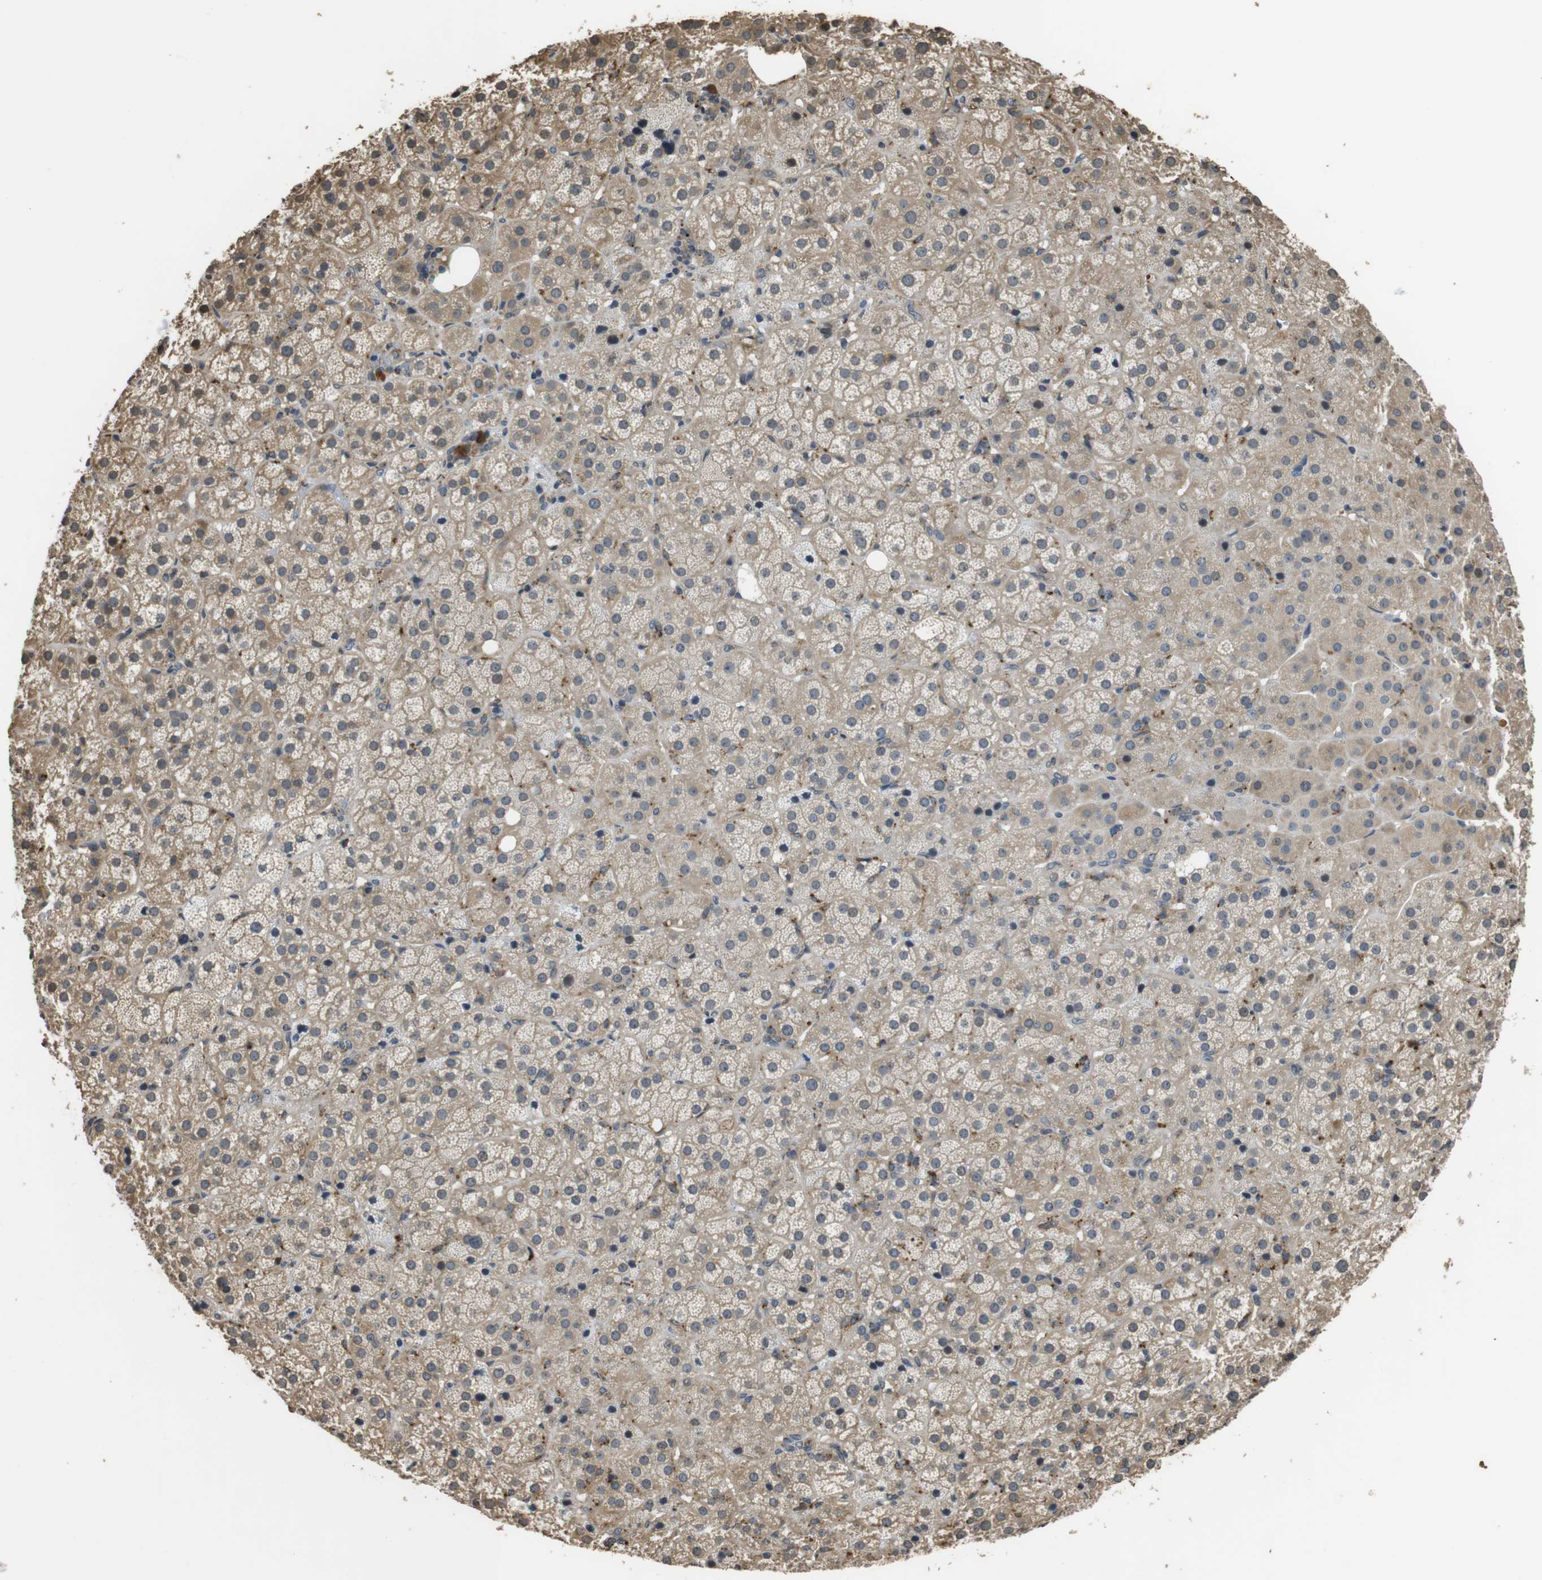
{"staining": {"intensity": "weak", "quantity": ">75%", "location": "cytoplasmic/membranous"}, "tissue": "adrenal gland", "cell_type": "Glandular cells", "image_type": "normal", "snomed": [{"axis": "morphology", "description": "Normal tissue, NOS"}, {"axis": "topography", "description": "Adrenal gland"}], "caption": "There is low levels of weak cytoplasmic/membranous positivity in glandular cells of unremarkable adrenal gland, as demonstrated by immunohistochemical staining (brown color).", "gene": "FZD10", "patient": {"sex": "female", "age": 57}}